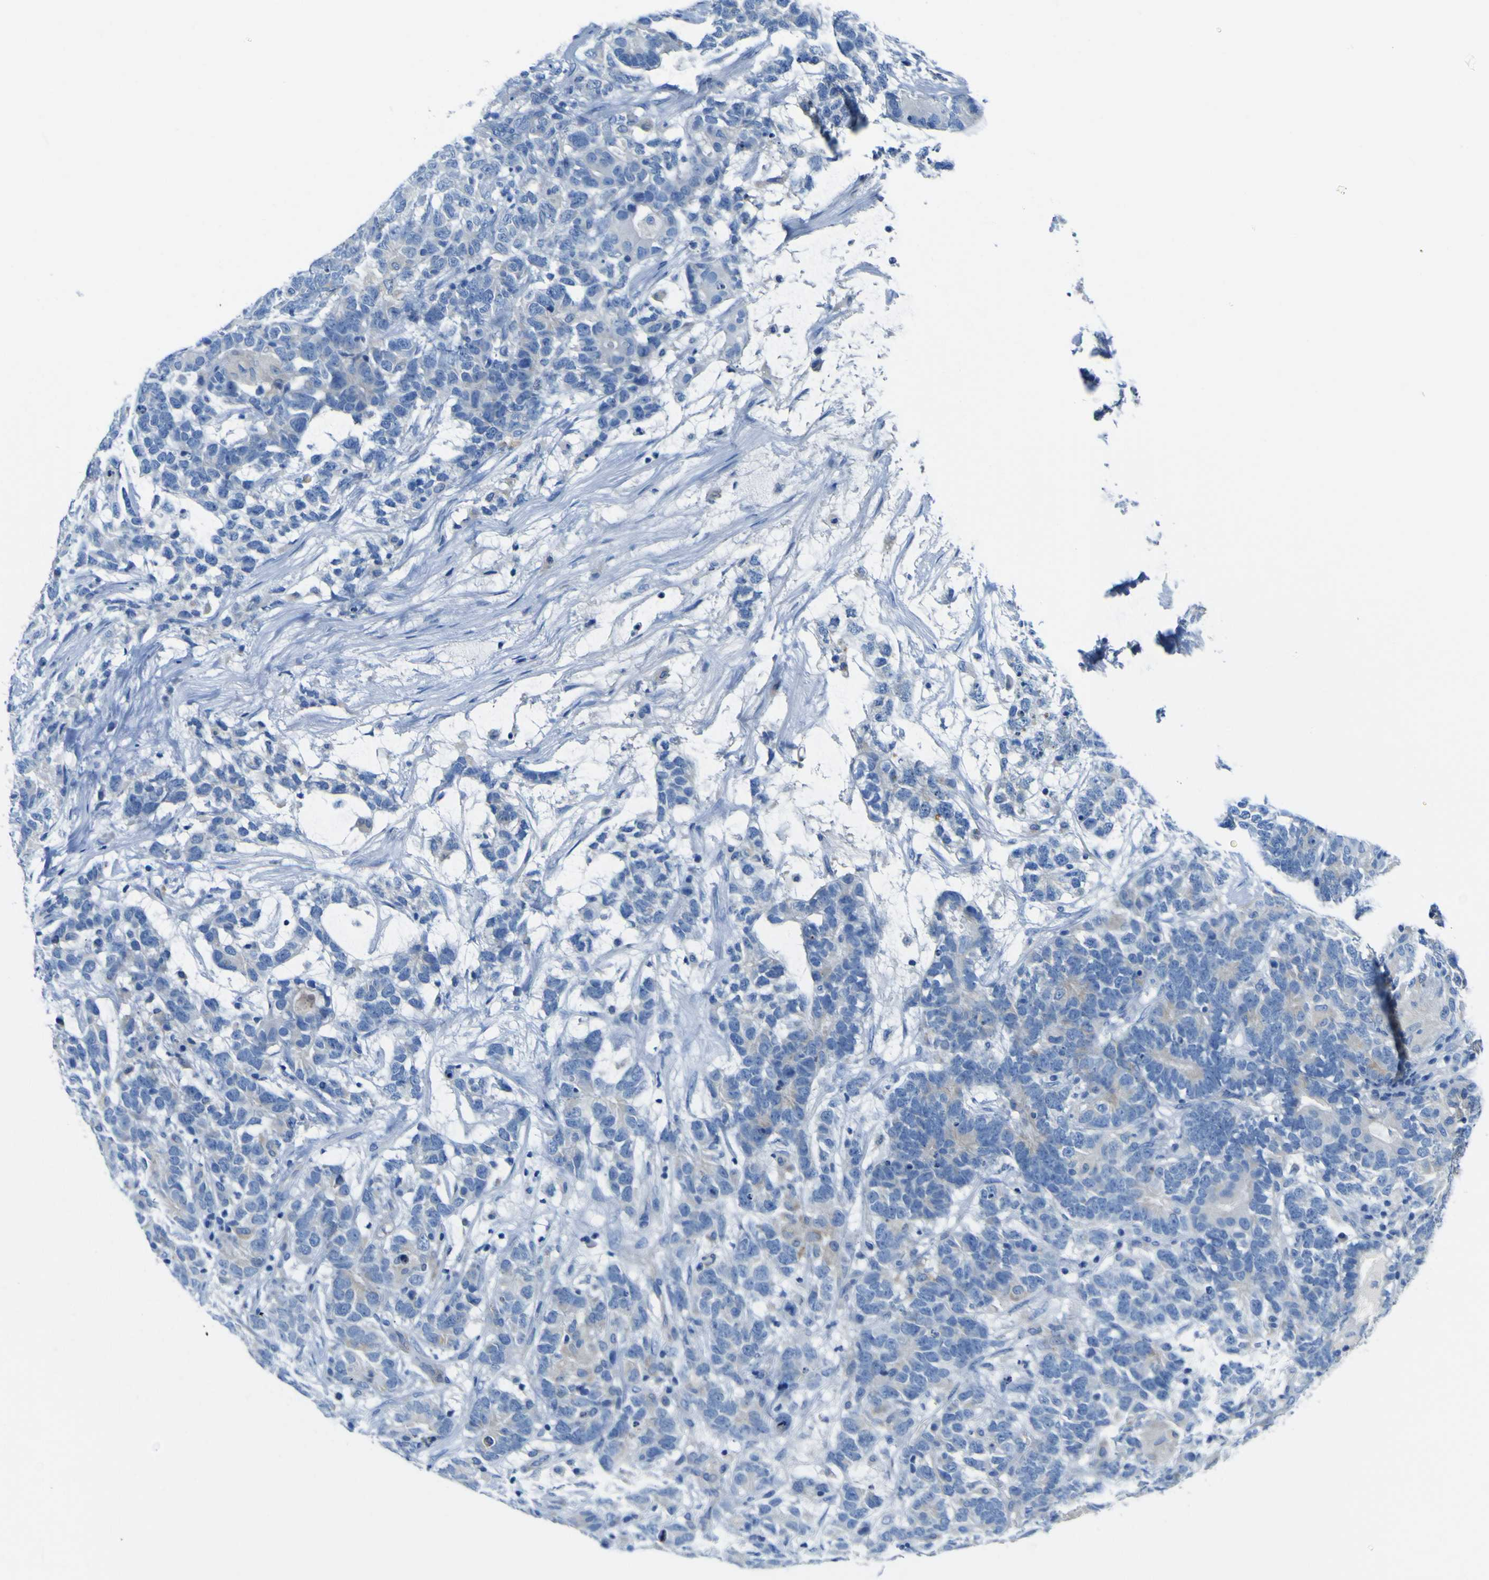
{"staining": {"intensity": "negative", "quantity": "none", "location": "none"}, "tissue": "testis cancer", "cell_type": "Tumor cells", "image_type": "cancer", "snomed": [{"axis": "morphology", "description": "Carcinoma, Embryonal, NOS"}, {"axis": "topography", "description": "Testis"}], "caption": "Immunohistochemistry (IHC) photomicrograph of neoplastic tissue: testis cancer (embryonal carcinoma) stained with DAB (3,3'-diaminobenzidine) shows no significant protein staining in tumor cells. The staining is performed using DAB (3,3'-diaminobenzidine) brown chromogen with nuclei counter-stained in using hematoxylin.", "gene": "ADGRA2", "patient": {"sex": "male", "age": 26}}